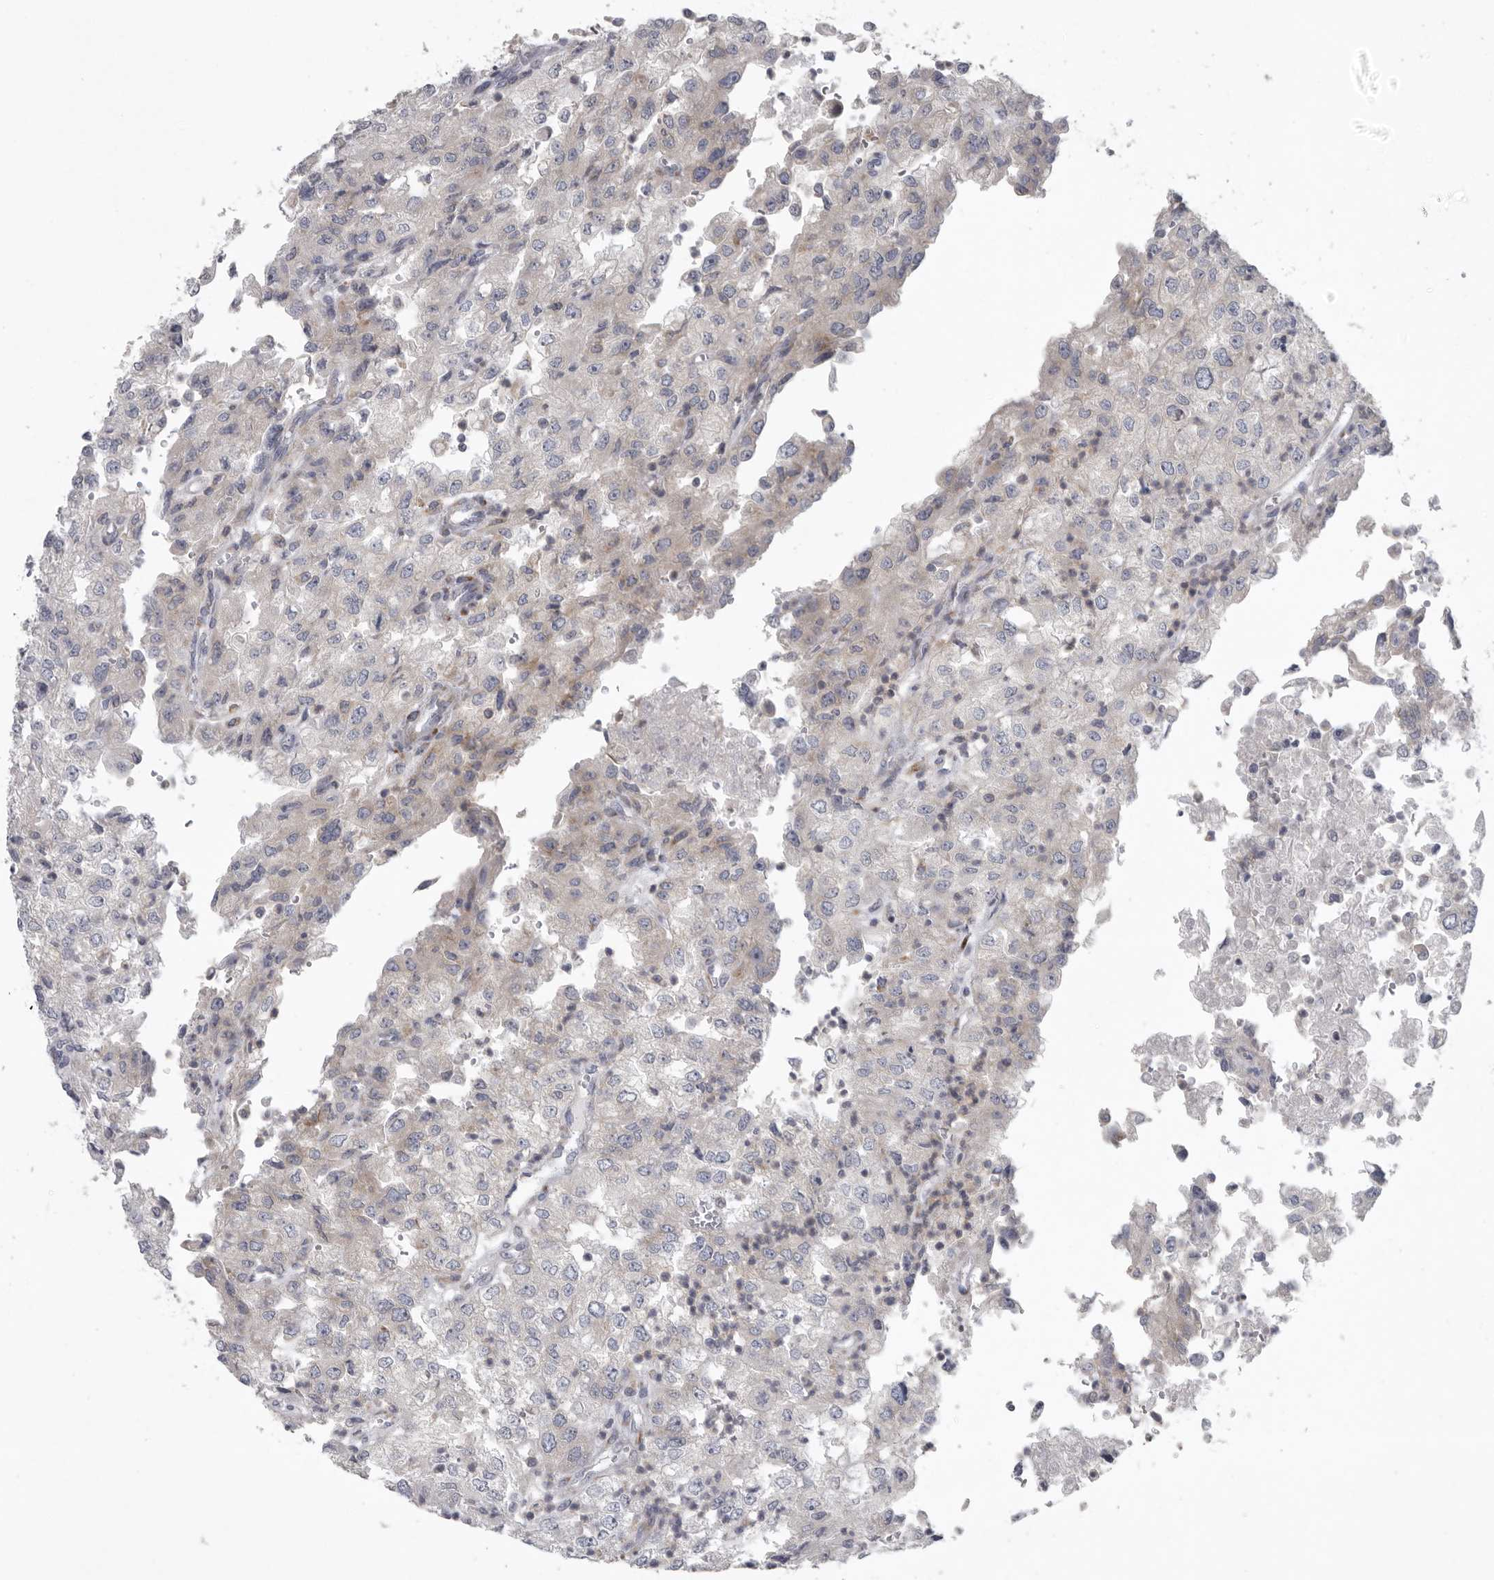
{"staining": {"intensity": "negative", "quantity": "none", "location": "none"}, "tissue": "renal cancer", "cell_type": "Tumor cells", "image_type": "cancer", "snomed": [{"axis": "morphology", "description": "Adenocarcinoma, NOS"}, {"axis": "topography", "description": "Kidney"}], "caption": "A photomicrograph of human adenocarcinoma (renal) is negative for staining in tumor cells.", "gene": "USP24", "patient": {"sex": "female", "age": 54}}